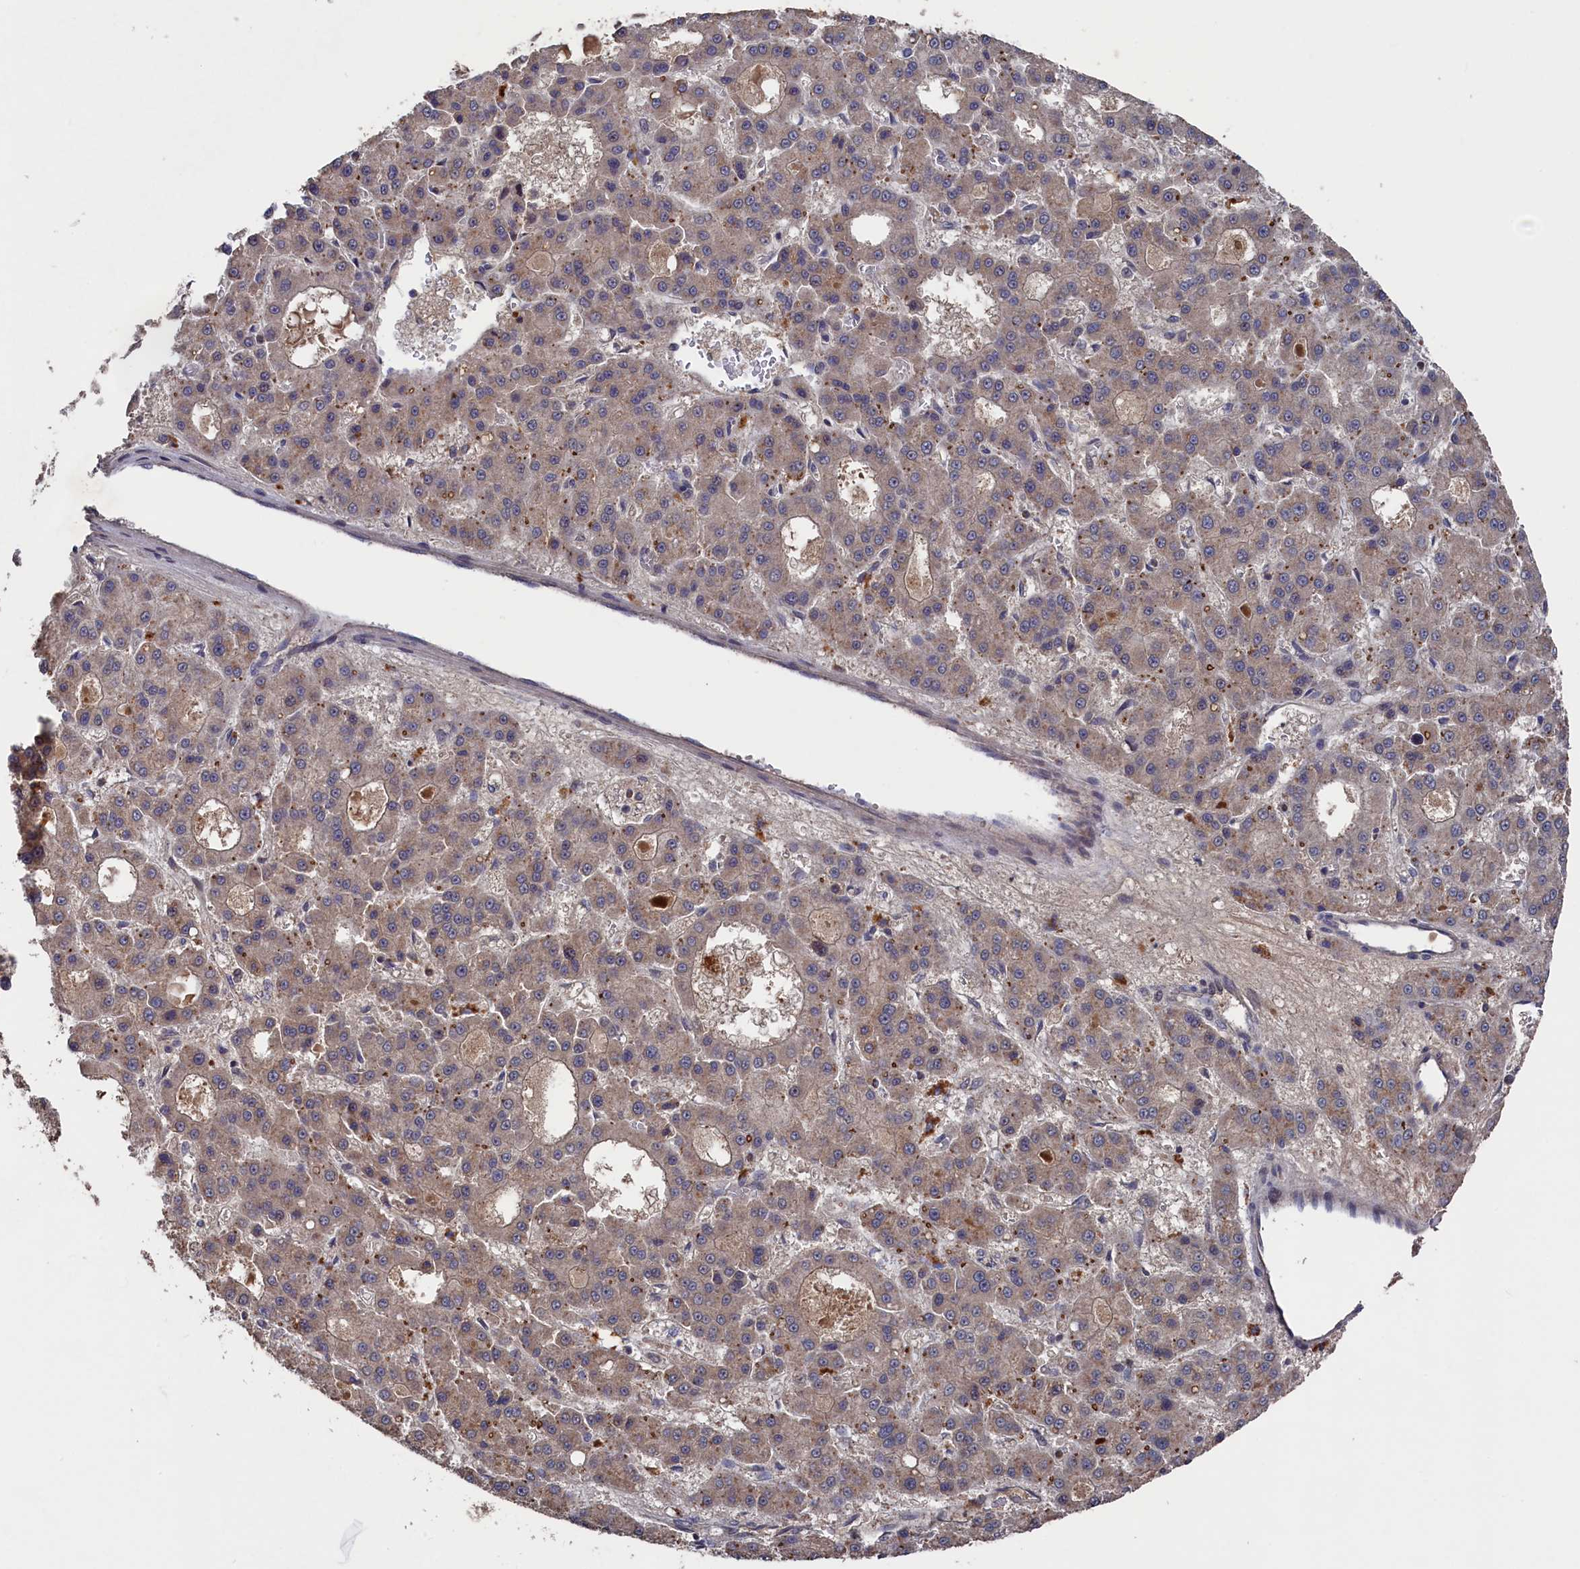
{"staining": {"intensity": "weak", "quantity": "25%-75%", "location": "cytoplasmic/membranous"}, "tissue": "liver cancer", "cell_type": "Tumor cells", "image_type": "cancer", "snomed": [{"axis": "morphology", "description": "Carcinoma, Hepatocellular, NOS"}, {"axis": "topography", "description": "Liver"}], "caption": "The immunohistochemical stain shows weak cytoplasmic/membranous expression in tumor cells of liver cancer (hepatocellular carcinoma) tissue.", "gene": "TMC5", "patient": {"sex": "male", "age": 70}}